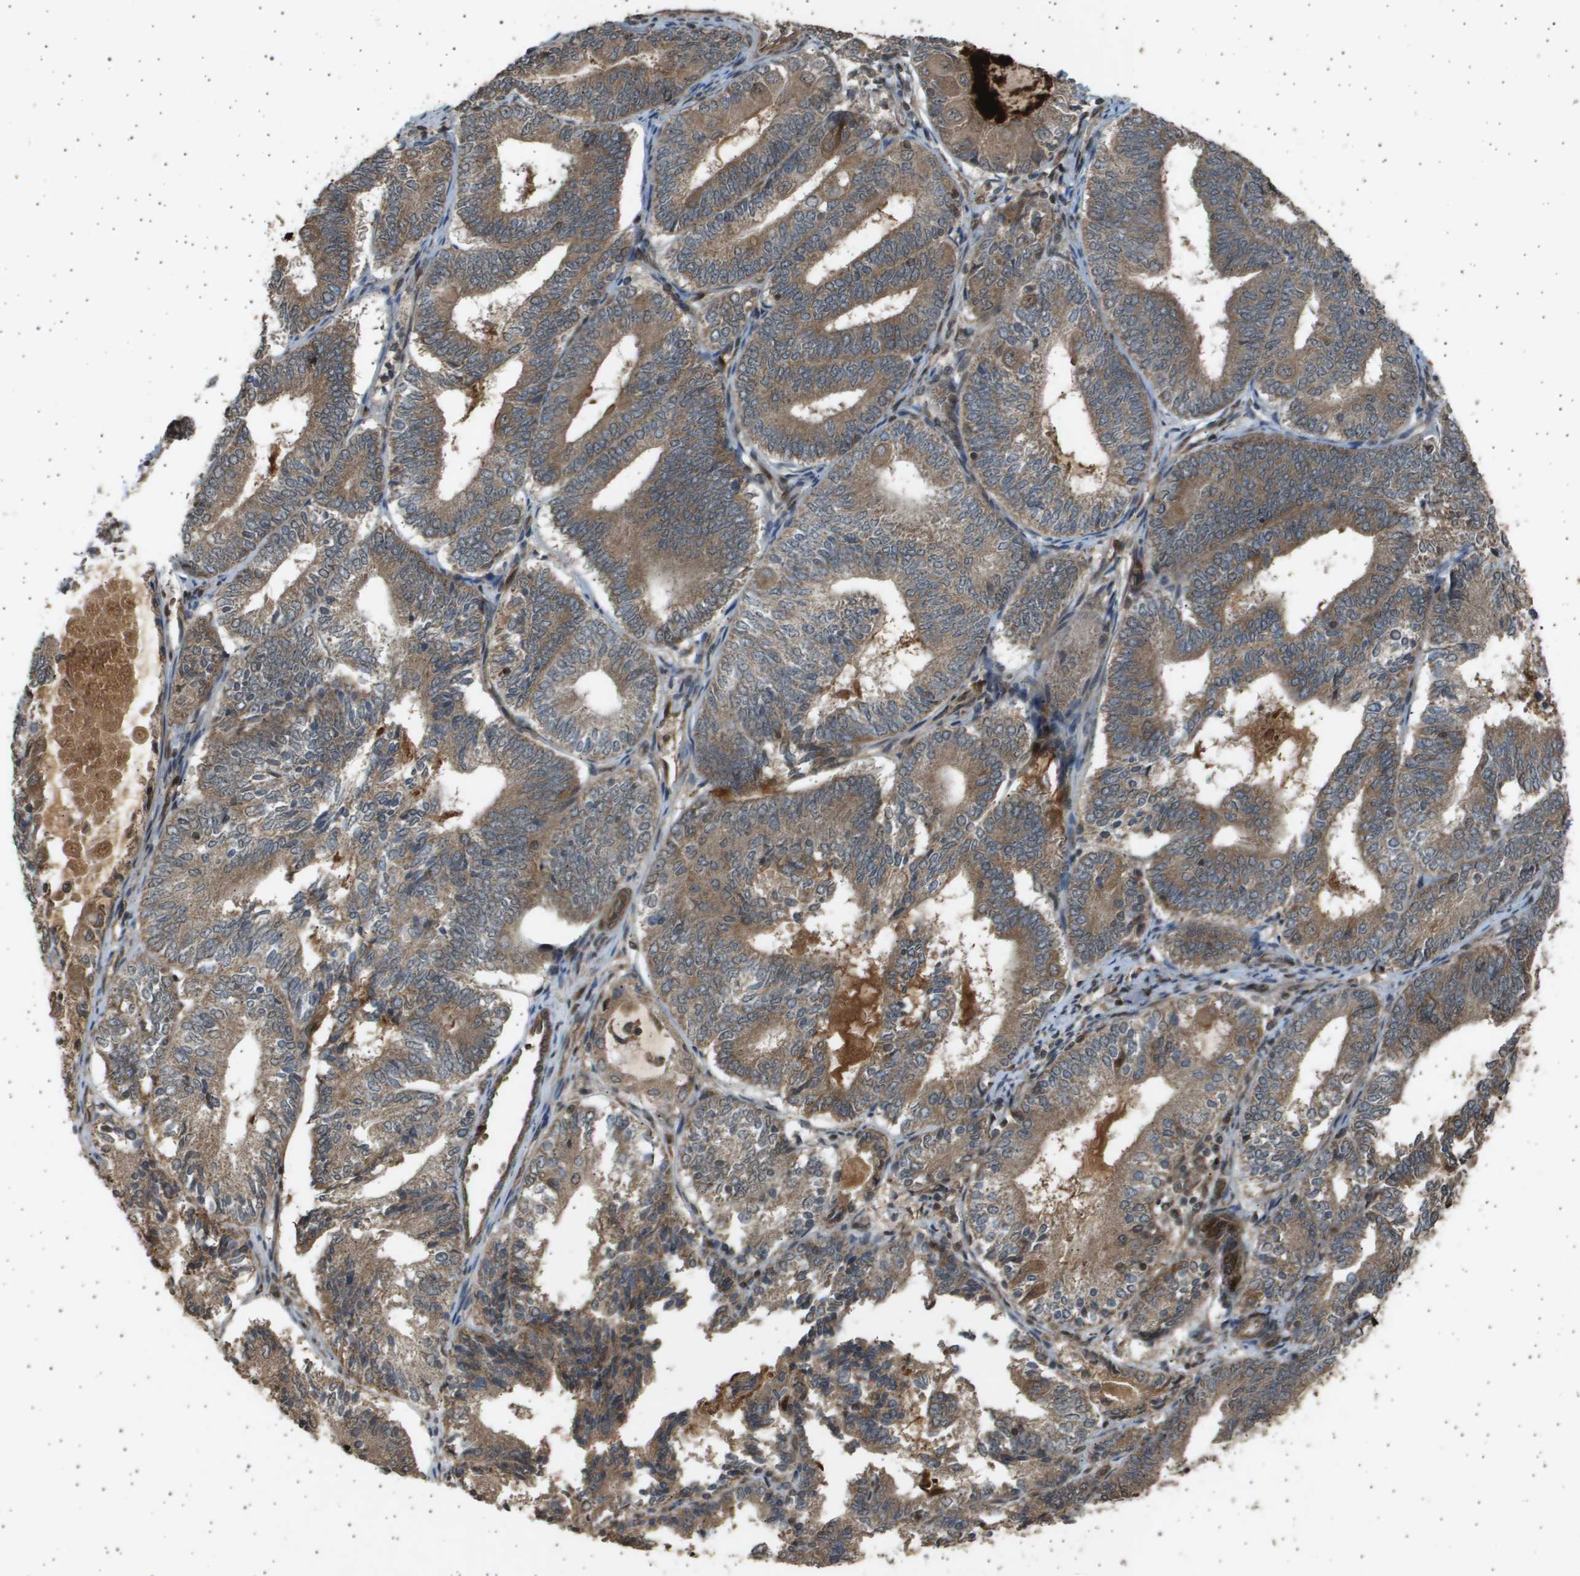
{"staining": {"intensity": "moderate", "quantity": ">75%", "location": "cytoplasmic/membranous"}, "tissue": "endometrial cancer", "cell_type": "Tumor cells", "image_type": "cancer", "snomed": [{"axis": "morphology", "description": "Adenocarcinoma, NOS"}, {"axis": "topography", "description": "Endometrium"}], "caption": "Brown immunohistochemical staining in human endometrial cancer exhibits moderate cytoplasmic/membranous staining in about >75% of tumor cells. Using DAB (brown) and hematoxylin (blue) stains, captured at high magnification using brightfield microscopy.", "gene": "TNRC6A", "patient": {"sex": "female", "age": 81}}